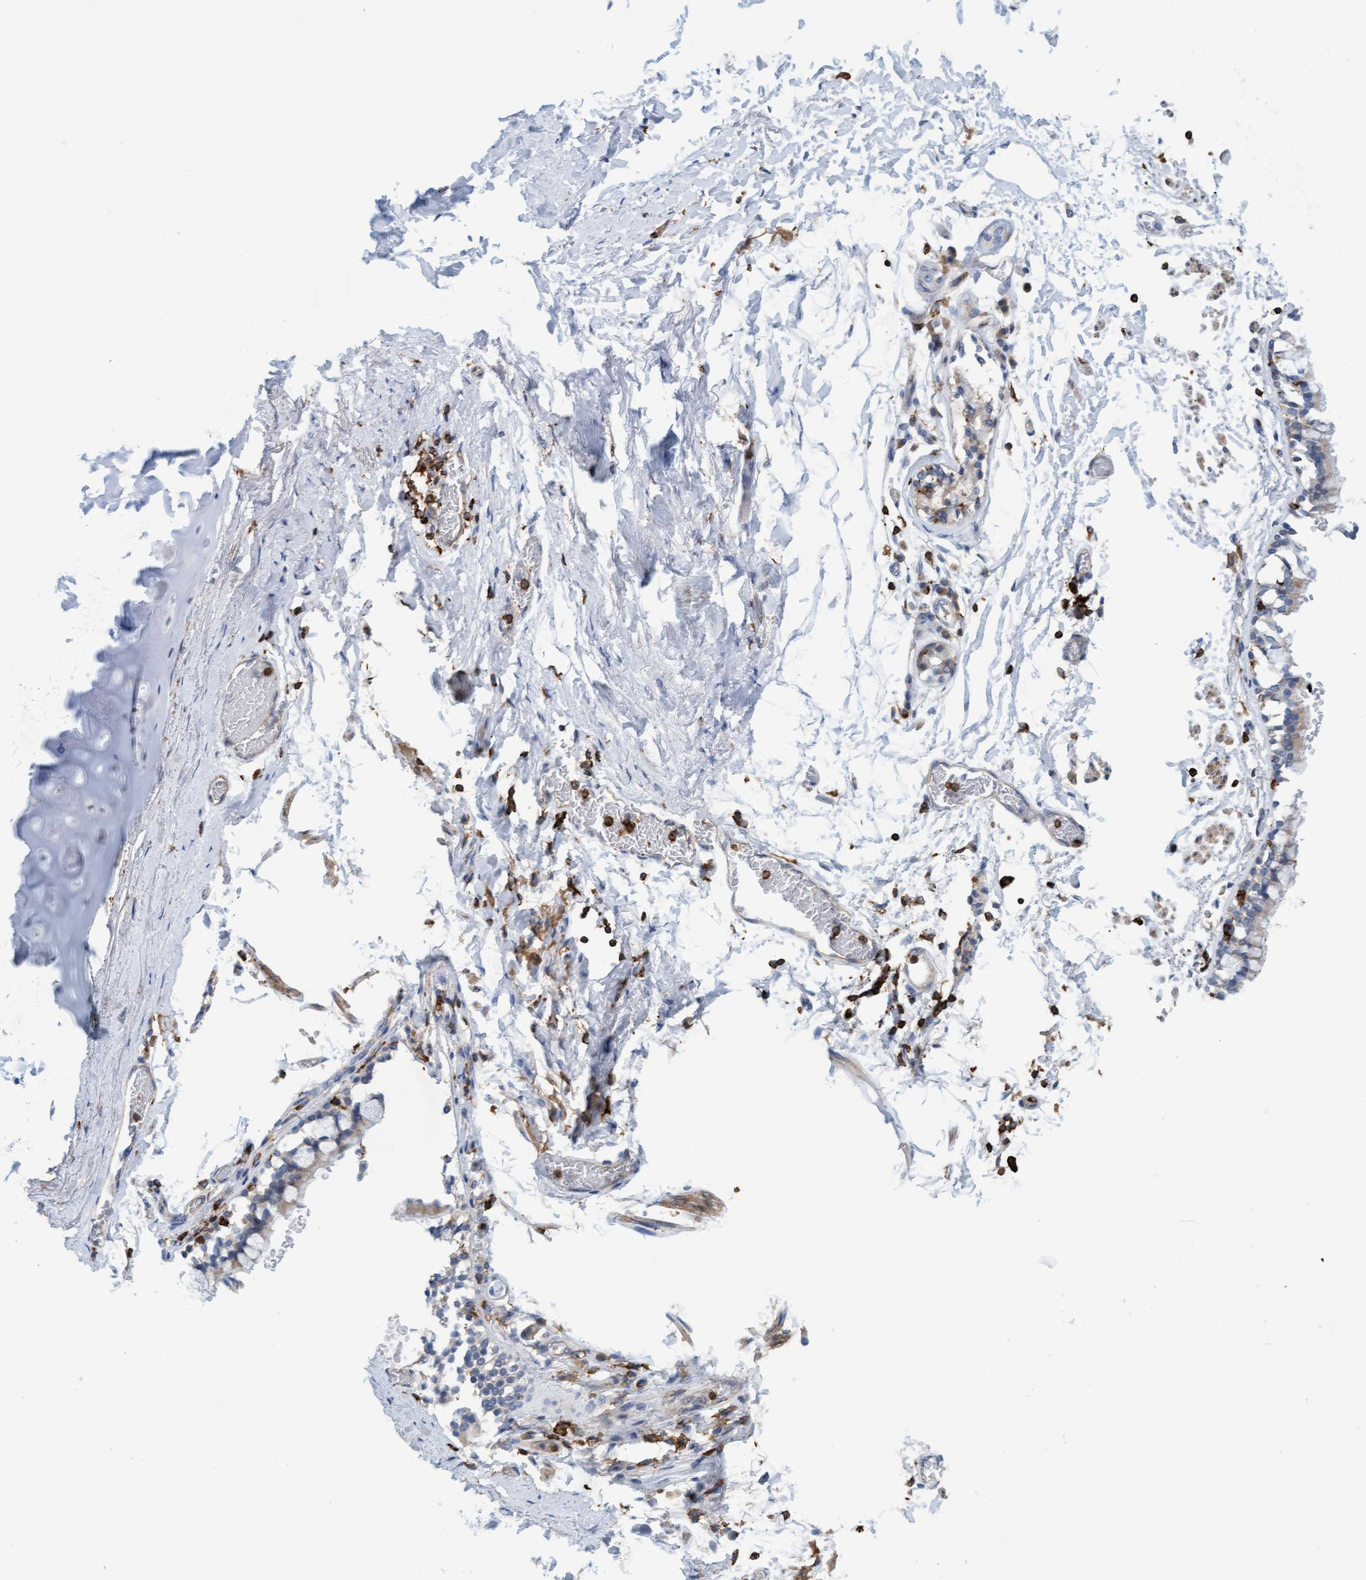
{"staining": {"intensity": "negative", "quantity": "none", "location": "none"}, "tissue": "adipose tissue", "cell_type": "Adipocytes", "image_type": "normal", "snomed": [{"axis": "morphology", "description": "Normal tissue, NOS"}, {"axis": "topography", "description": "Cartilage tissue"}, {"axis": "topography", "description": "Lung"}], "caption": "A histopathology image of human adipose tissue is negative for staining in adipocytes.", "gene": "FNBP1", "patient": {"sex": "female", "age": 77}}